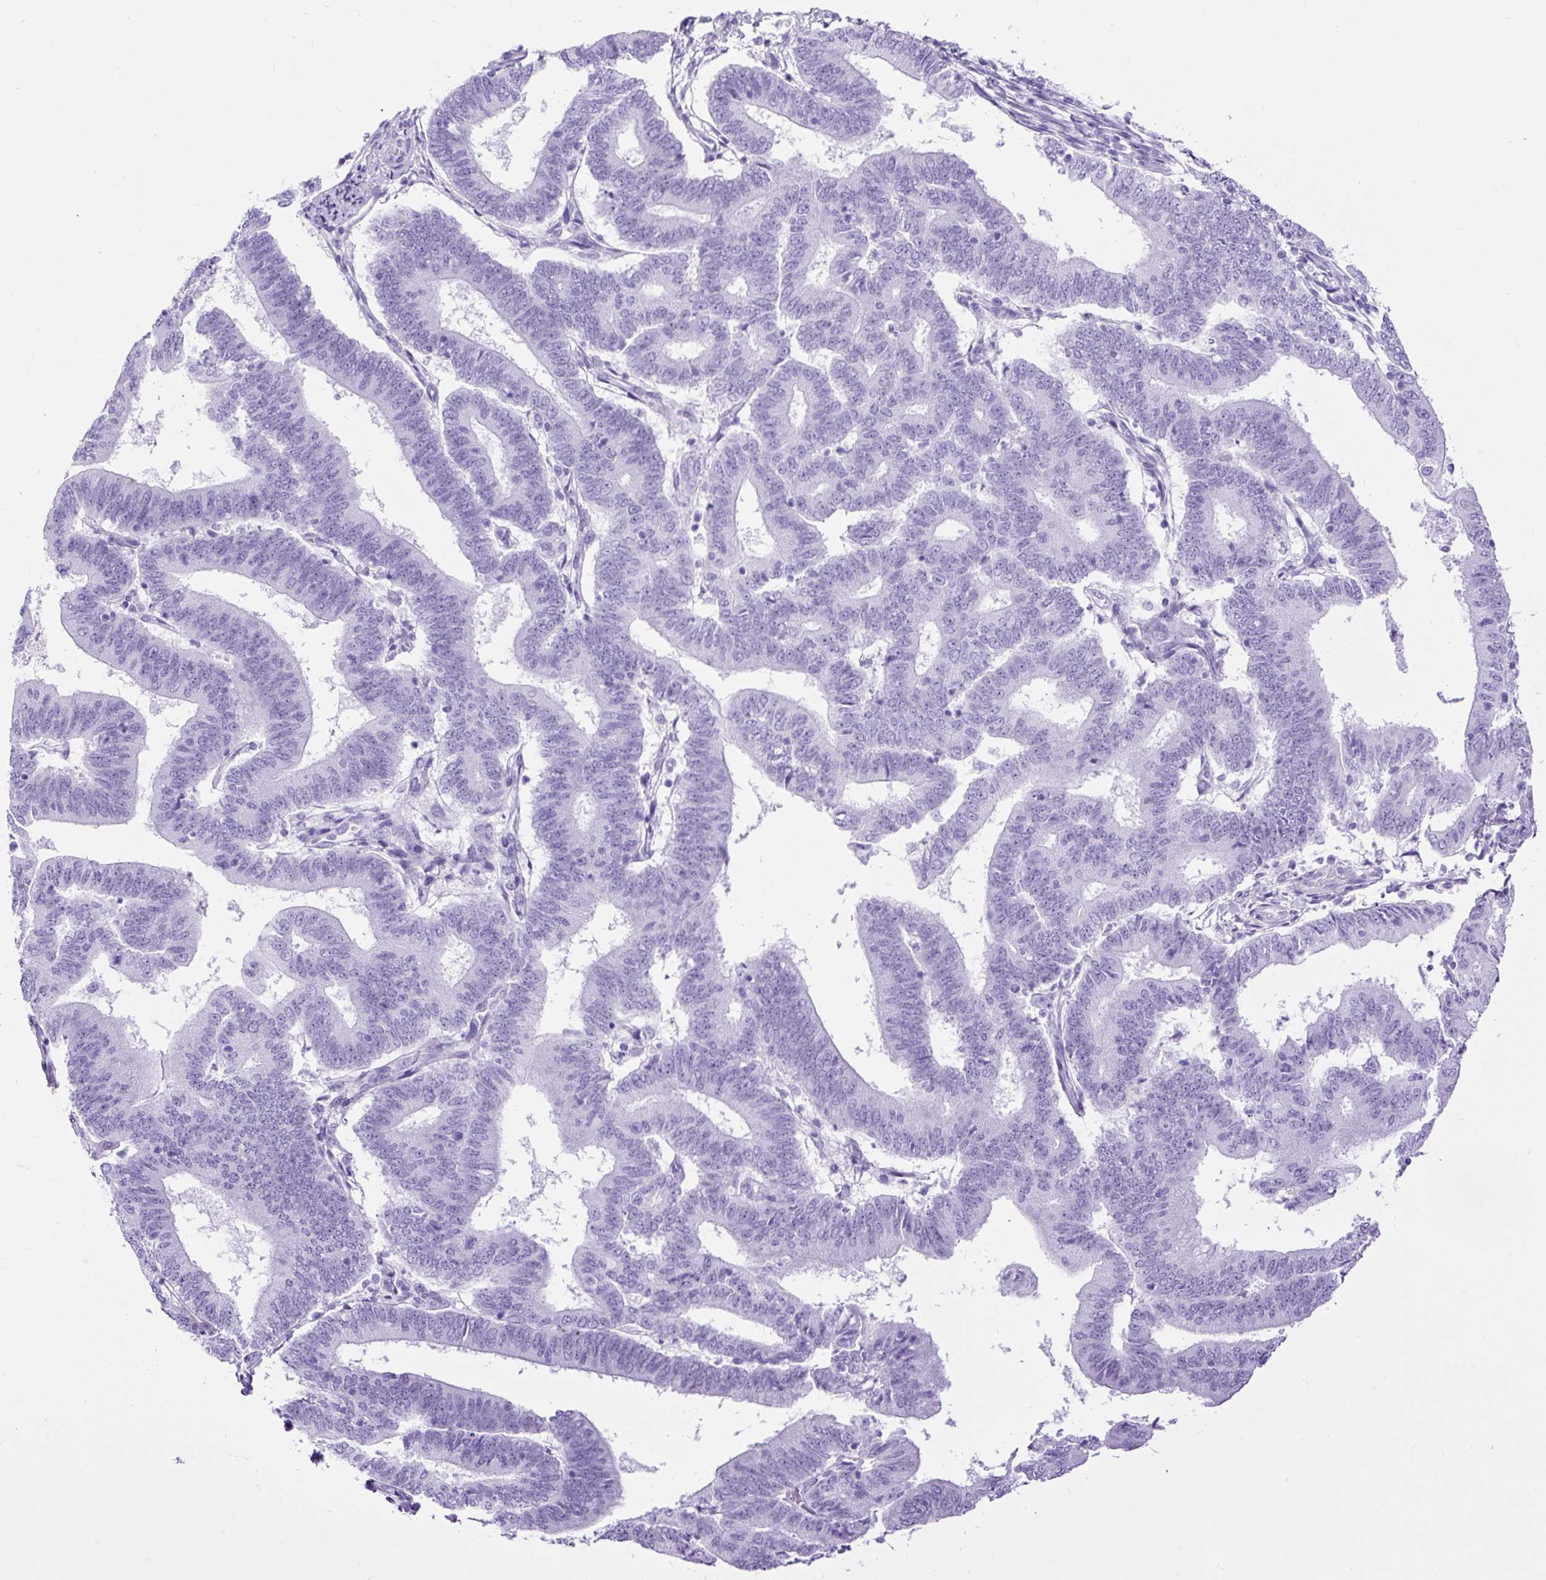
{"staining": {"intensity": "negative", "quantity": "none", "location": "none"}, "tissue": "endometrial cancer", "cell_type": "Tumor cells", "image_type": "cancer", "snomed": [{"axis": "morphology", "description": "Adenocarcinoma, NOS"}, {"axis": "topography", "description": "Endometrium"}], "caption": "An IHC image of endometrial cancer (adenocarcinoma) is shown. There is no staining in tumor cells of endometrial cancer (adenocarcinoma).", "gene": "CEL", "patient": {"sex": "female", "age": 70}}